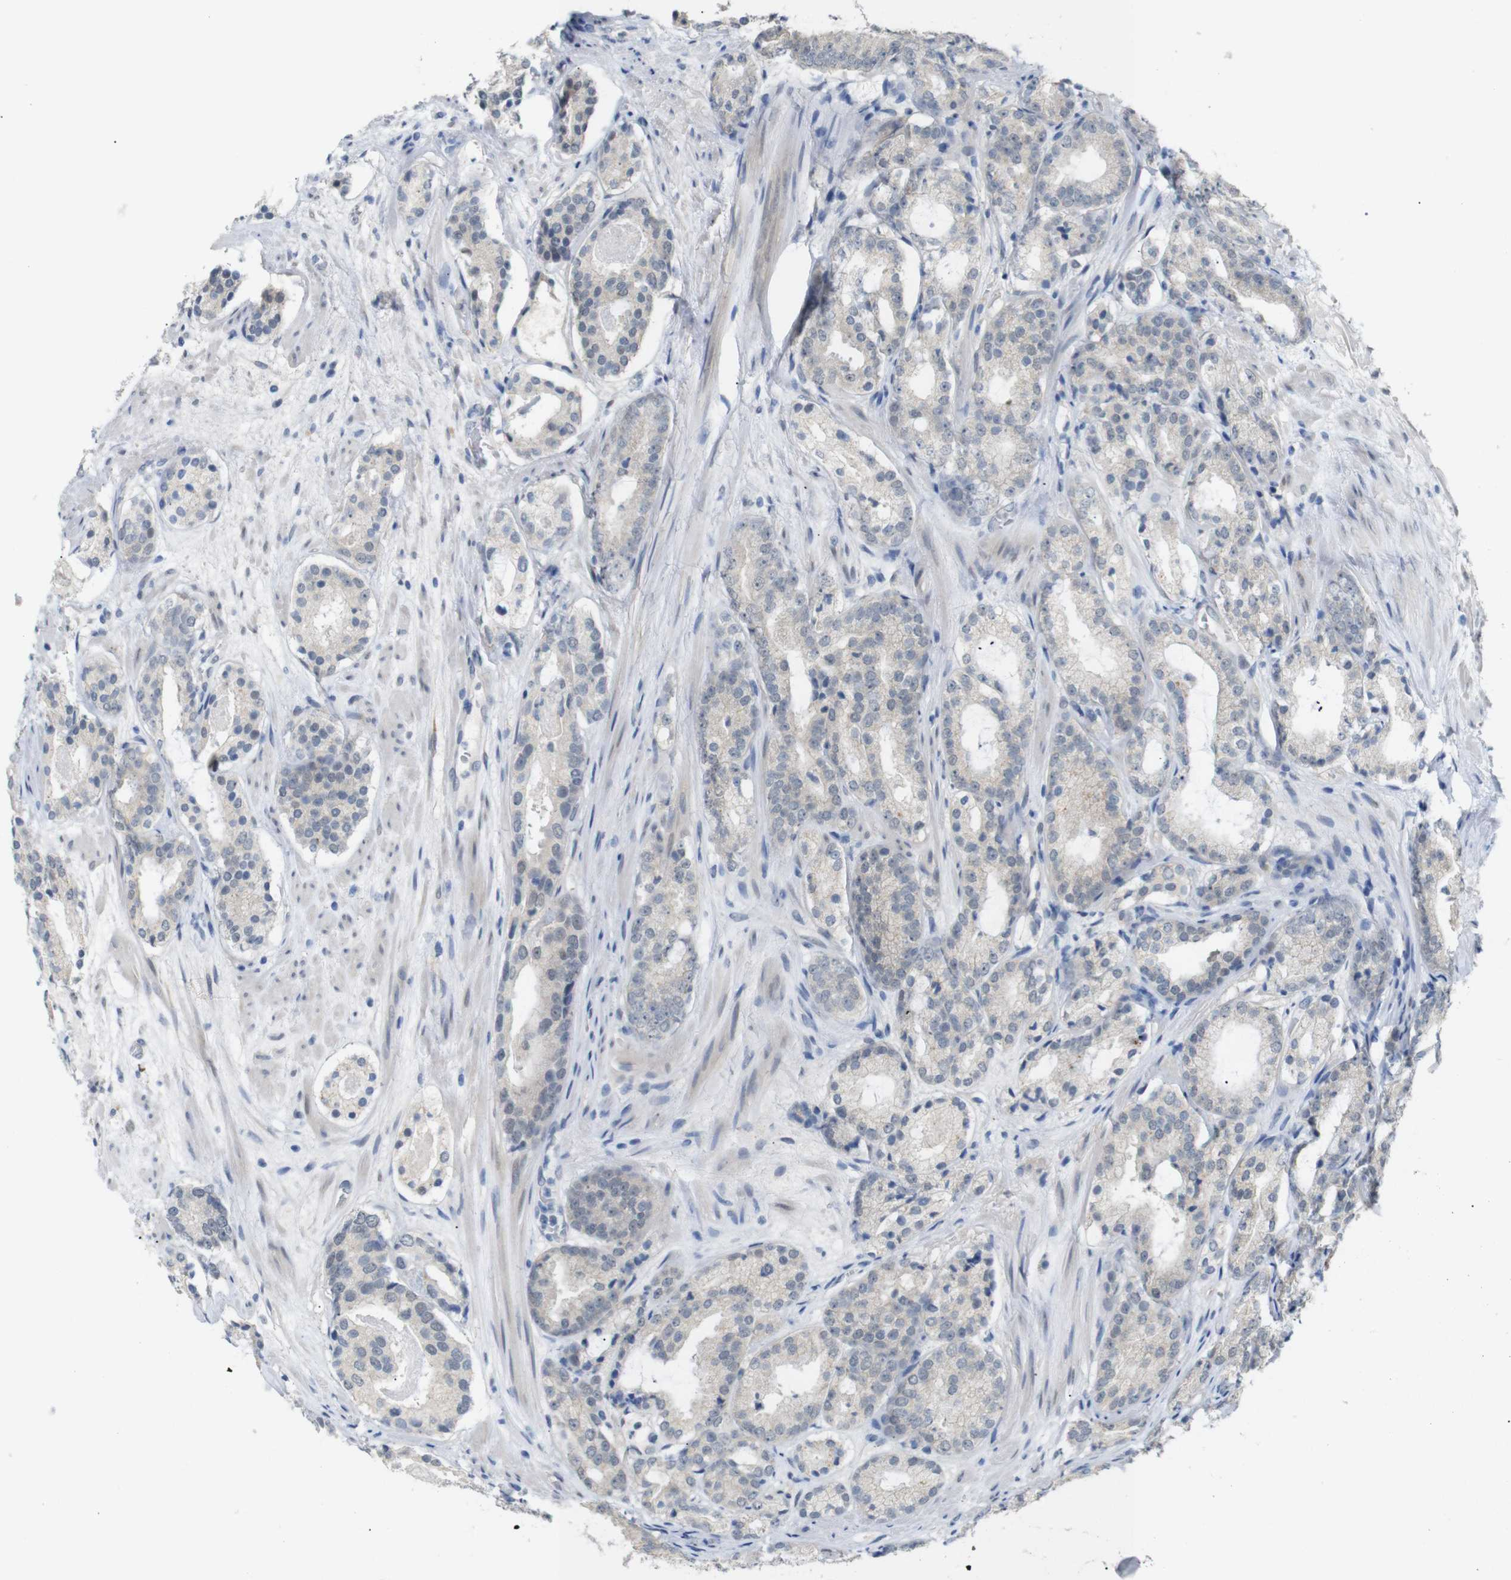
{"staining": {"intensity": "negative", "quantity": "none", "location": "none"}, "tissue": "prostate cancer", "cell_type": "Tumor cells", "image_type": "cancer", "snomed": [{"axis": "morphology", "description": "Adenocarcinoma, Low grade"}, {"axis": "topography", "description": "Prostate"}], "caption": "Immunohistochemistry histopathology image of adenocarcinoma (low-grade) (prostate) stained for a protein (brown), which displays no expression in tumor cells. (Stains: DAB (3,3'-diaminobenzidine) immunohistochemistry (IHC) with hematoxylin counter stain, Microscopy: brightfield microscopy at high magnification).", "gene": "GPR158", "patient": {"sex": "male", "age": 69}}